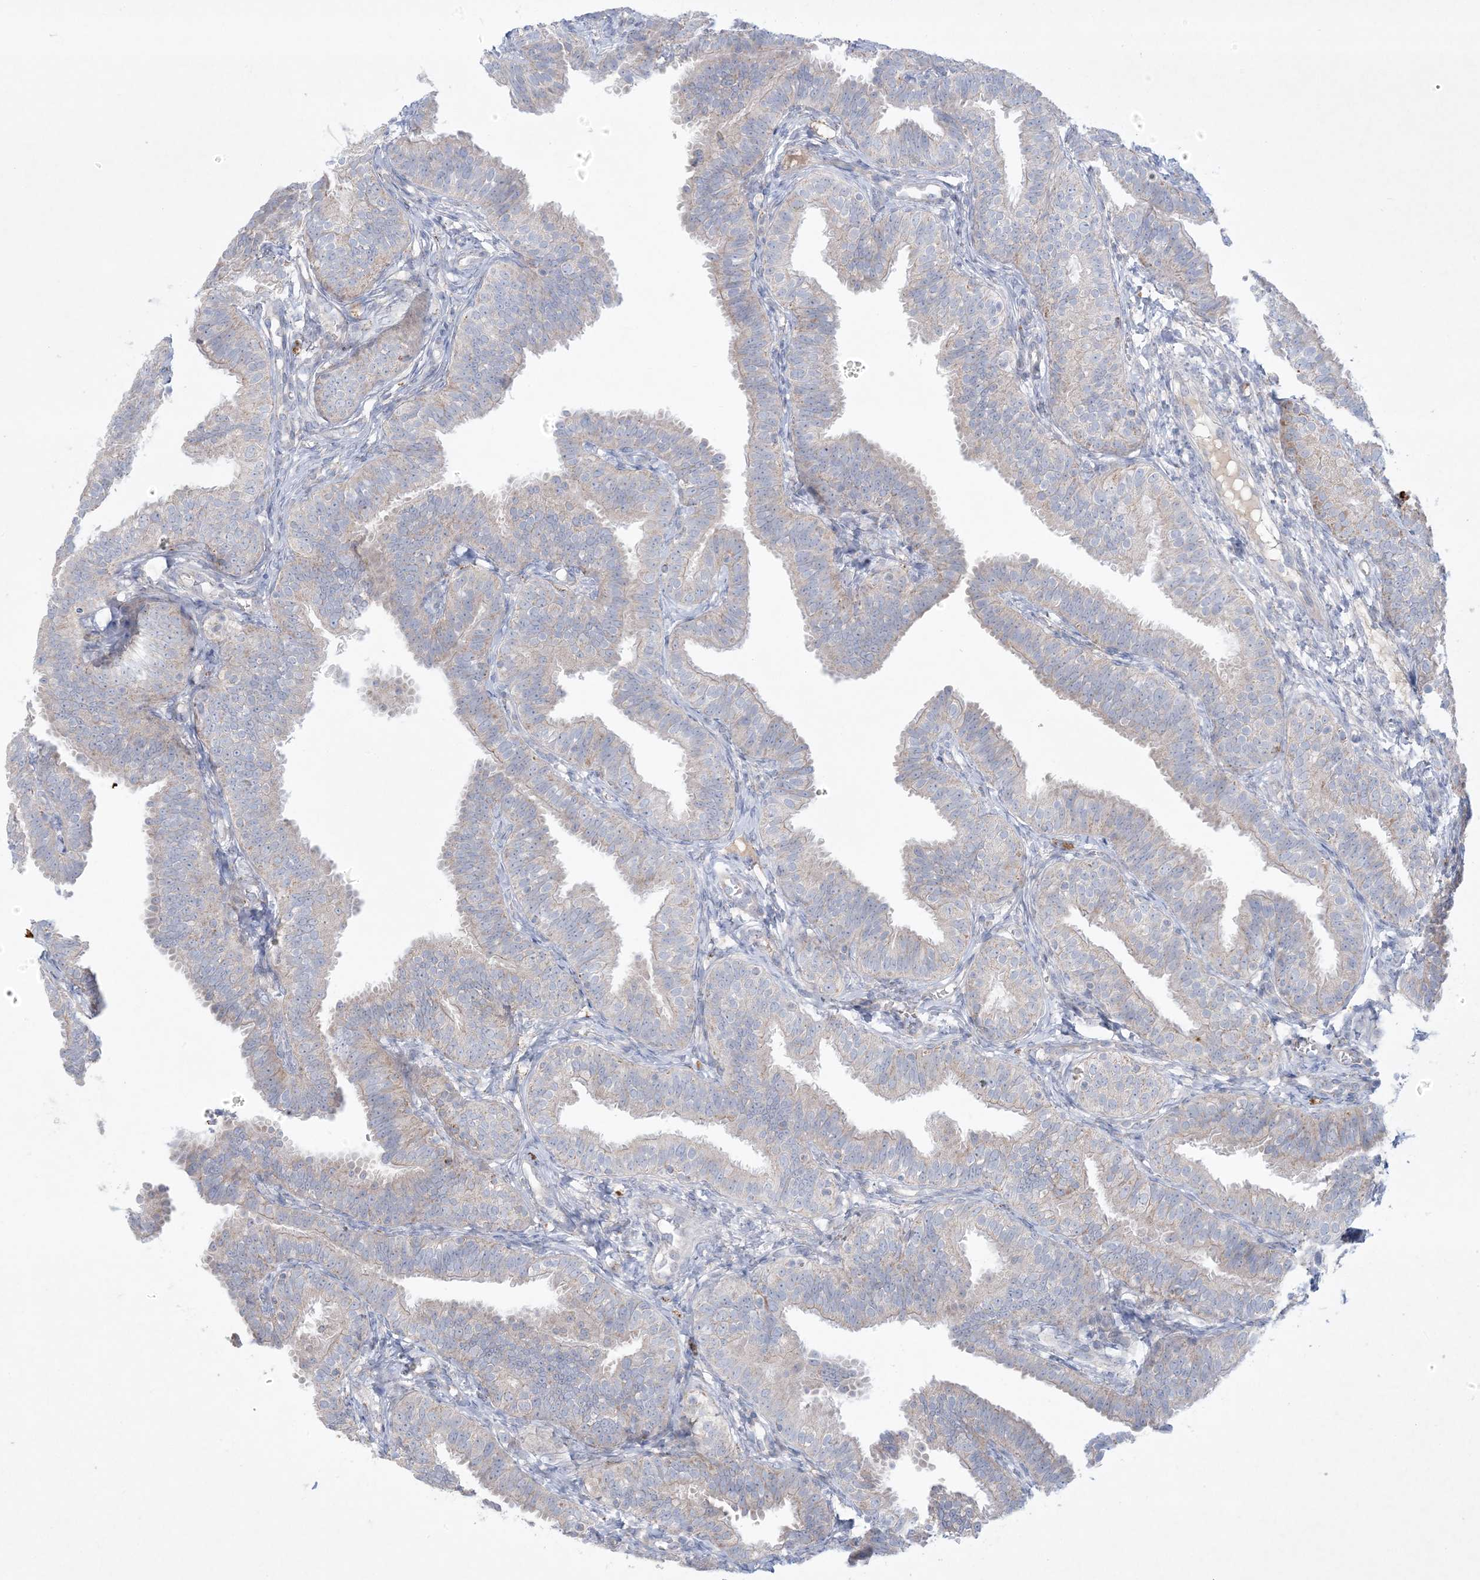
{"staining": {"intensity": "negative", "quantity": "none", "location": "none"}, "tissue": "fallopian tube", "cell_type": "Glandular cells", "image_type": "normal", "snomed": [{"axis": "morphology", "description": "Normal tissue, NOS"}, {"axis": "topography", "description": "Fallopian tube"}], "caption": "Fallopian tube was stained to show a protein in brown. There is no significant positivity in glandular cells. The staining was performed using DAB (3,3'-diaminobenzidine) to visualize the protein expression in brown, while the nuclei were stained in blue with hematoxylin (Magnification: 20x).", "gene": "KCTD6", "patient": {"sex": "female", "age": 35}}